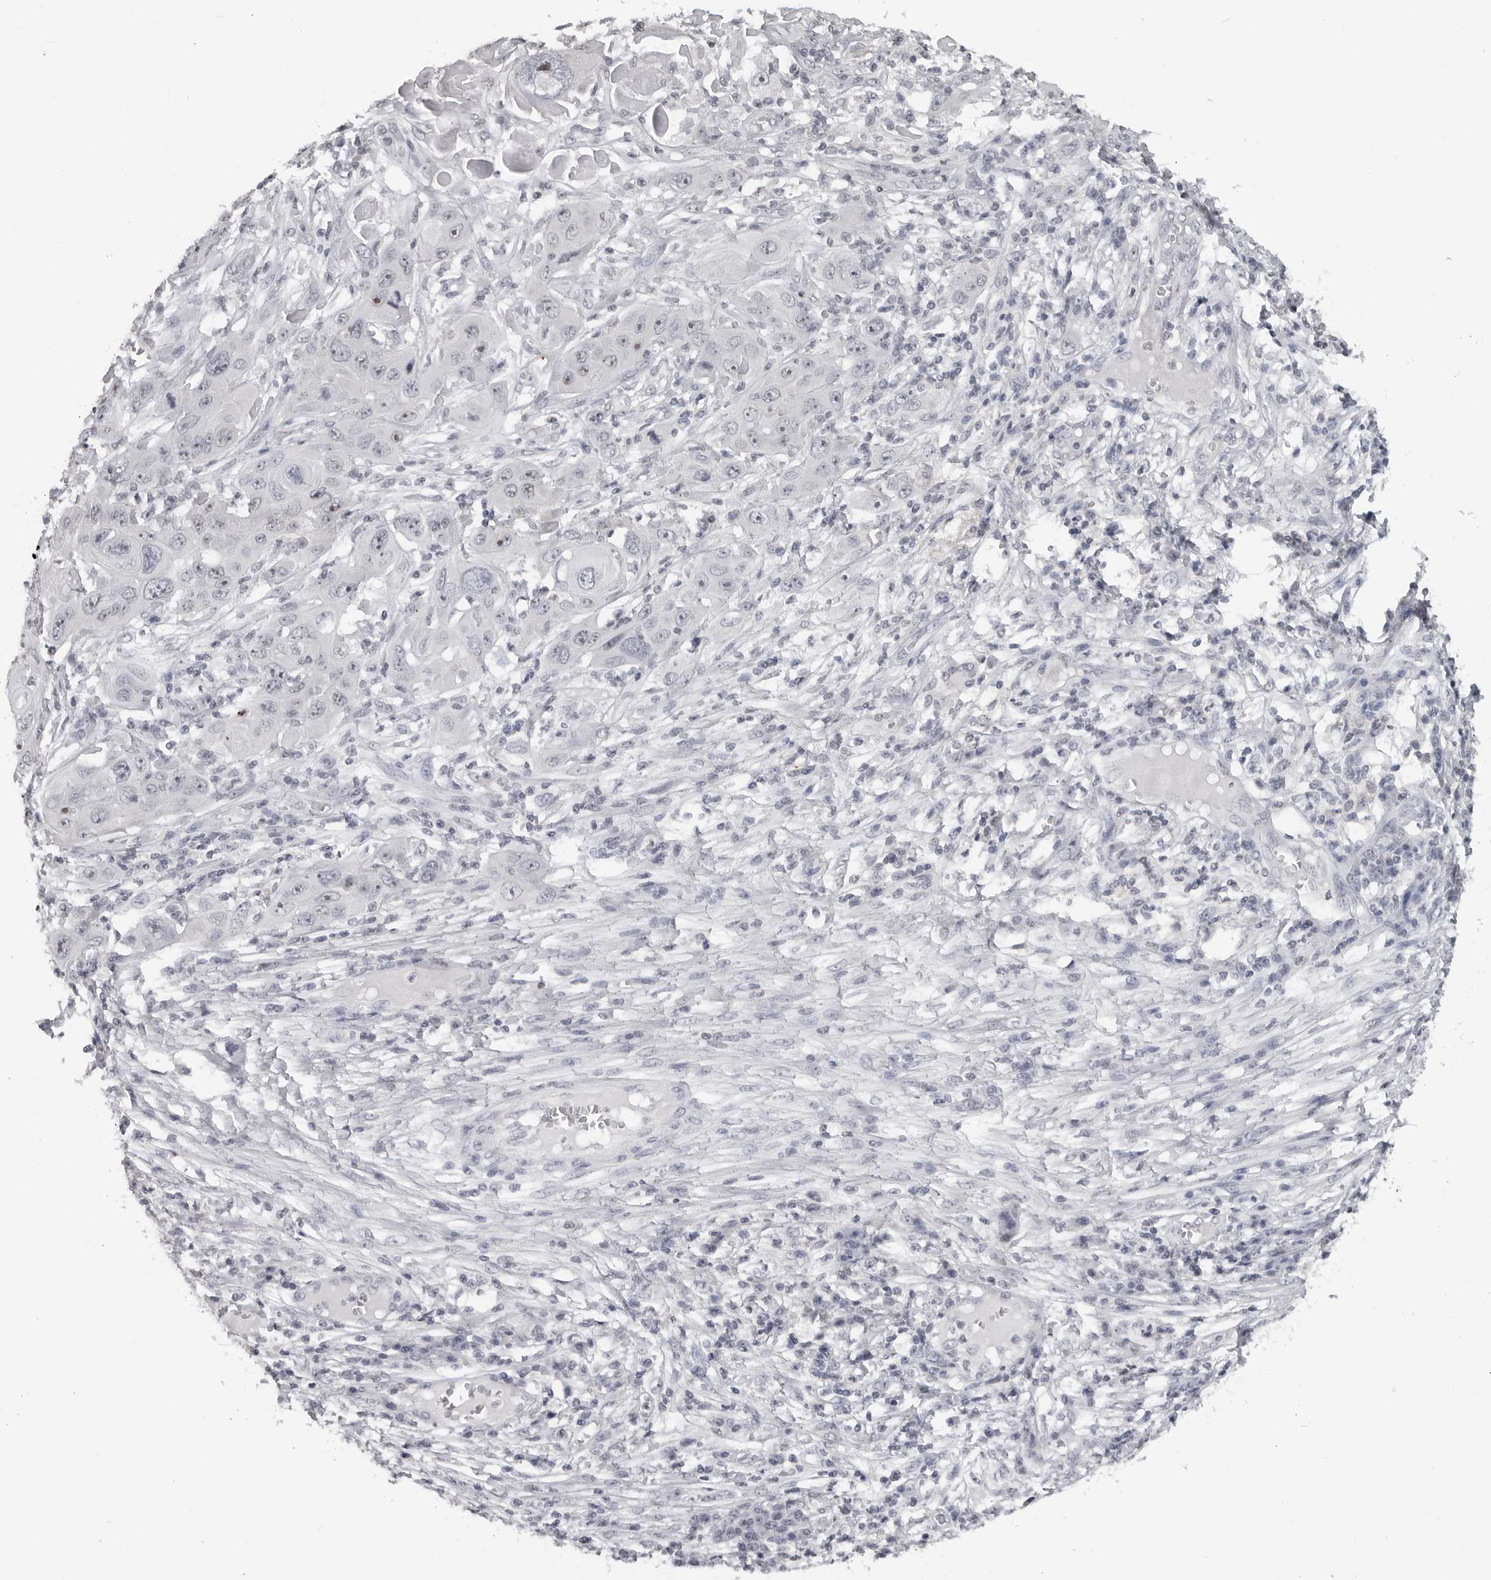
{"staining": {"intensity": "negative", "quantity": "none", "location": "none"}, "tissue": "skin cancer", "cell_type": "Tumor cells", "image_type": "cancer", "snomed": [{"axis": "morphology", "description": "Squamous cell carcinoma, NOS"}, {"axis": "topography", "description": "Skin"}], "caption": "Skin squamous cell carcinoma stained for a protein using IHC shows no positivity tumor cells.", "gene": "DDX54", "patient": {"sex": "male", "age": 55}}